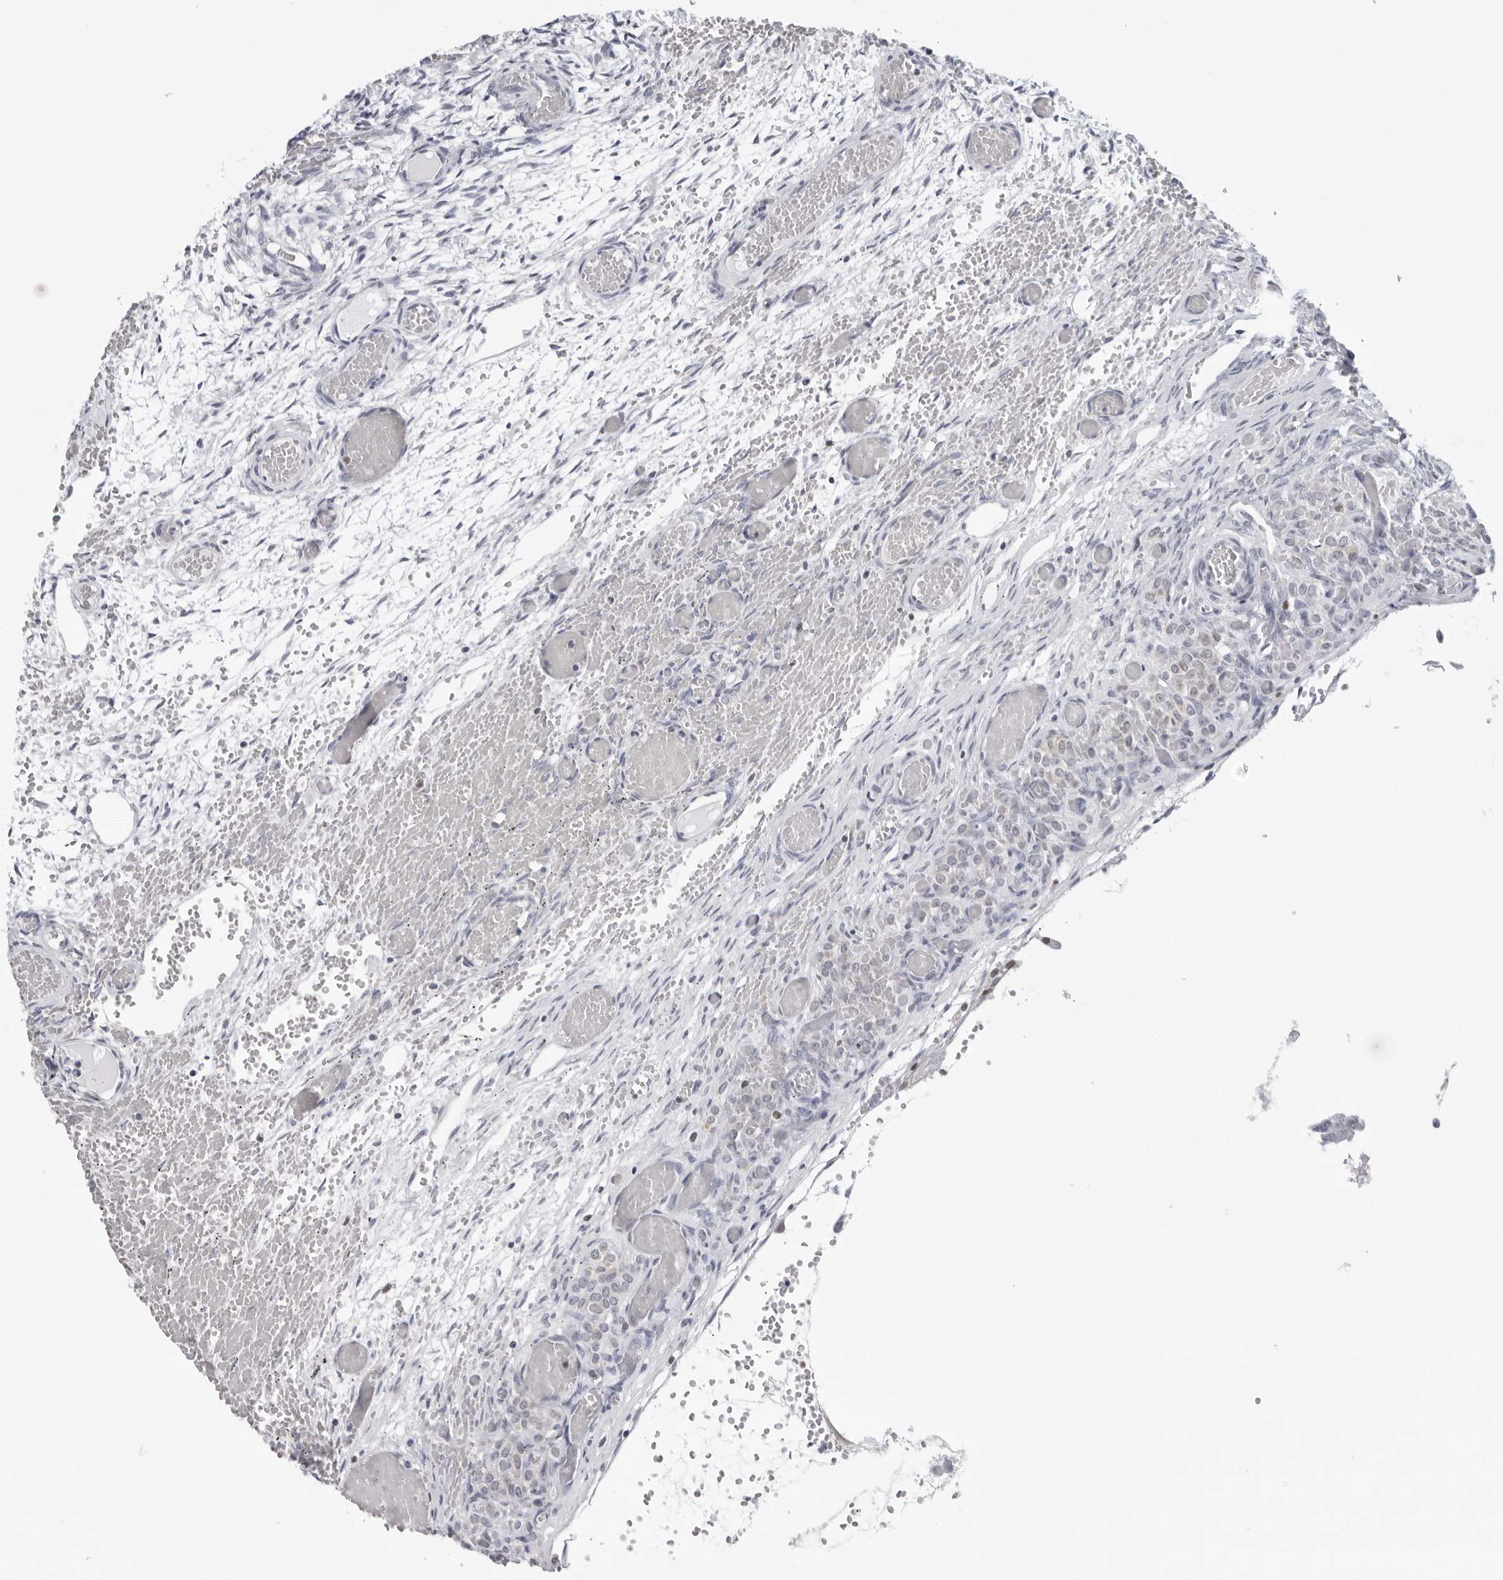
{"staining": {"intensity": "negative", "quantity": "none", "location": "none"}, "tissue": "ovary", "cell_type": "Ovarian stroma cells", "image_type": "normal", "snomed": [{"axis": "morphology", "description": "Adenocarcinoma, NOS"}, {"axis": "topography", "description": "Endometrium"}], "caption": "Immunohistochemistry (IHC) of normal ovary displays no expression in ovarian stroma cells. (Stains: DAB (3,3'-diaminobenzidine) immunohistochemistry (IHC) with hematoxylin counter stain, Microscopy: brightfield microscopy at high magnification).", "gene": "CPT2", "patient": {"sex": "female", "age": 32}}